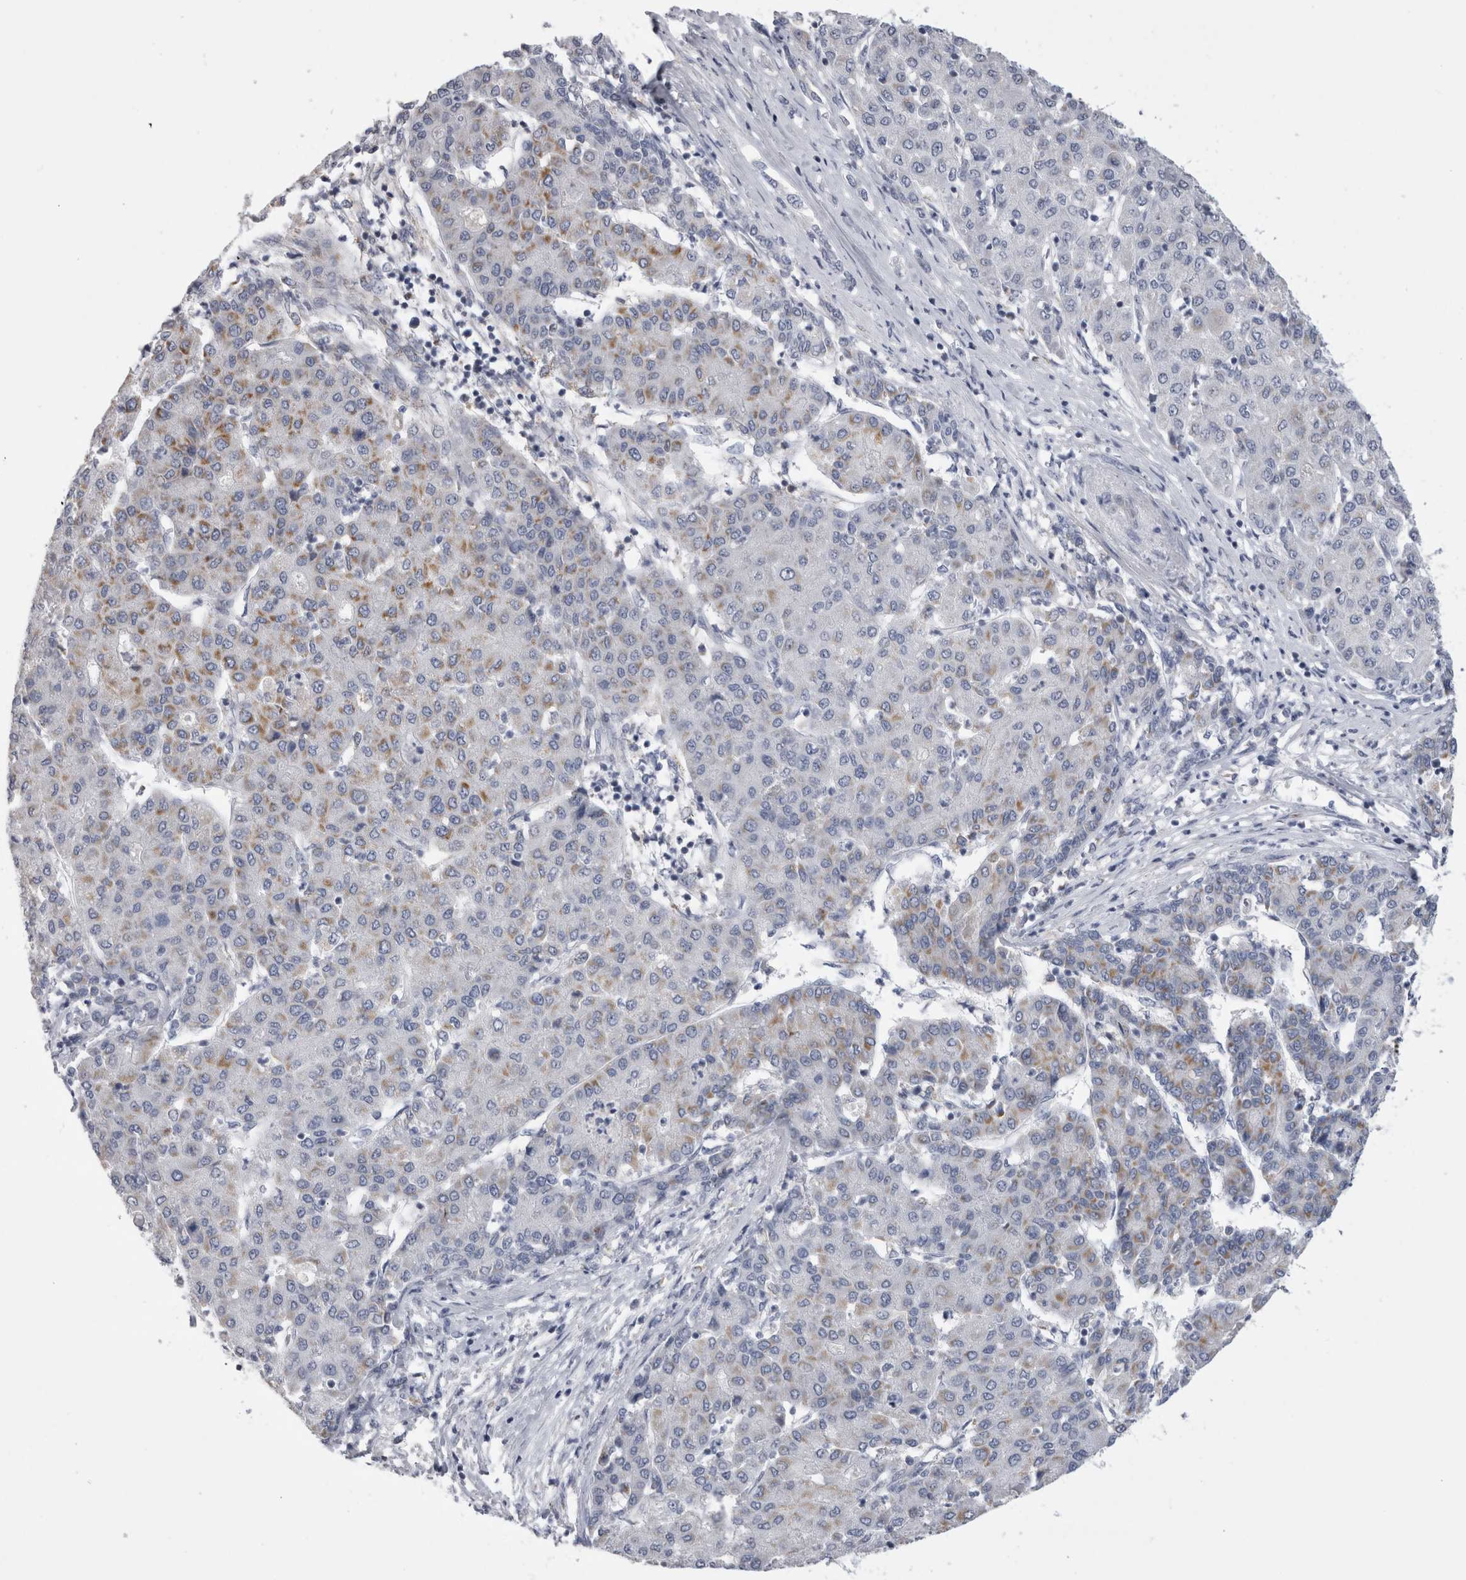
{"staining": {"intensity": "weak", "quantity": "<25%", "location": "cytoplasmic/membranous"}, "tissue": "liver cancer", "cell_type": "Tumor cells", "image_type": "cancer", "snomed": [{"axis": "morphology", "description": "Carcinoma, Hepatocellular, NOS"}, {"axis": "topography", "description": "Liver"}], "caption": "Liver cancer was stained to show a protein in brown. There is no significant staining in tumor cells. (Stains: DAB IHC with hematoxylin counter stain, Microscopy: brightfield microscopy at high magnification).", "gene": "DHRS4", "patient": {"sex": "male", "age": 65}}